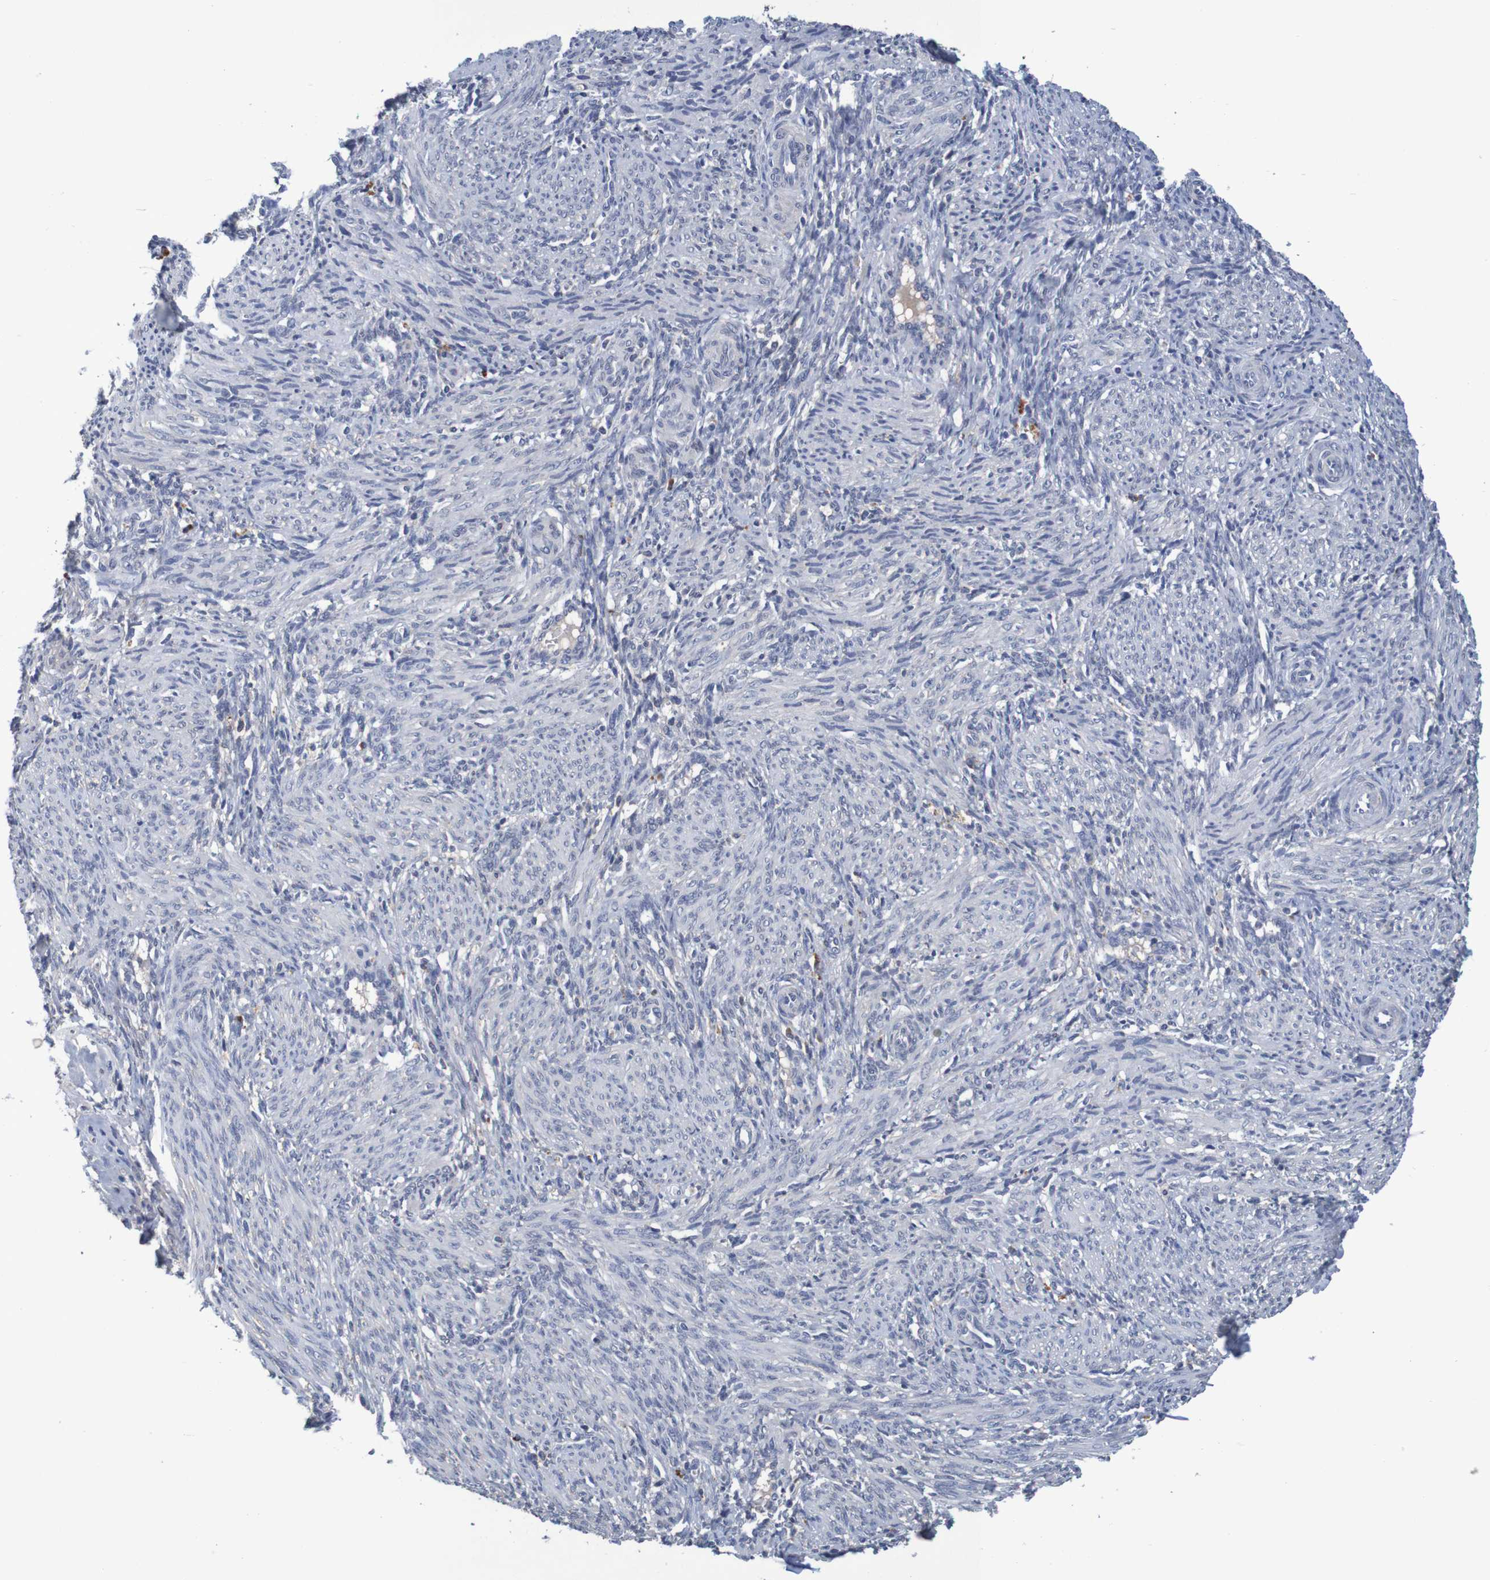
{"staining": {"intensity": "weak", "quantity": "<25%", "location": "cytoplasmic/membranous"}, "tissue": "smooth muscle", "cell_type": "Smooth muscle cells", "image_type": "normal", "snomed": [{"axis": "morphology", "description": "Normal tissue, NOS"}, {"axis": "topography", "description": "Endometrium"}], "caption": "Immunohistochemical staining of benign human smooth muscle demonstrates no significant expression in smooth muscle cells.", "gene": "LTA", "patient": {"sex": "female", "age": 33}}